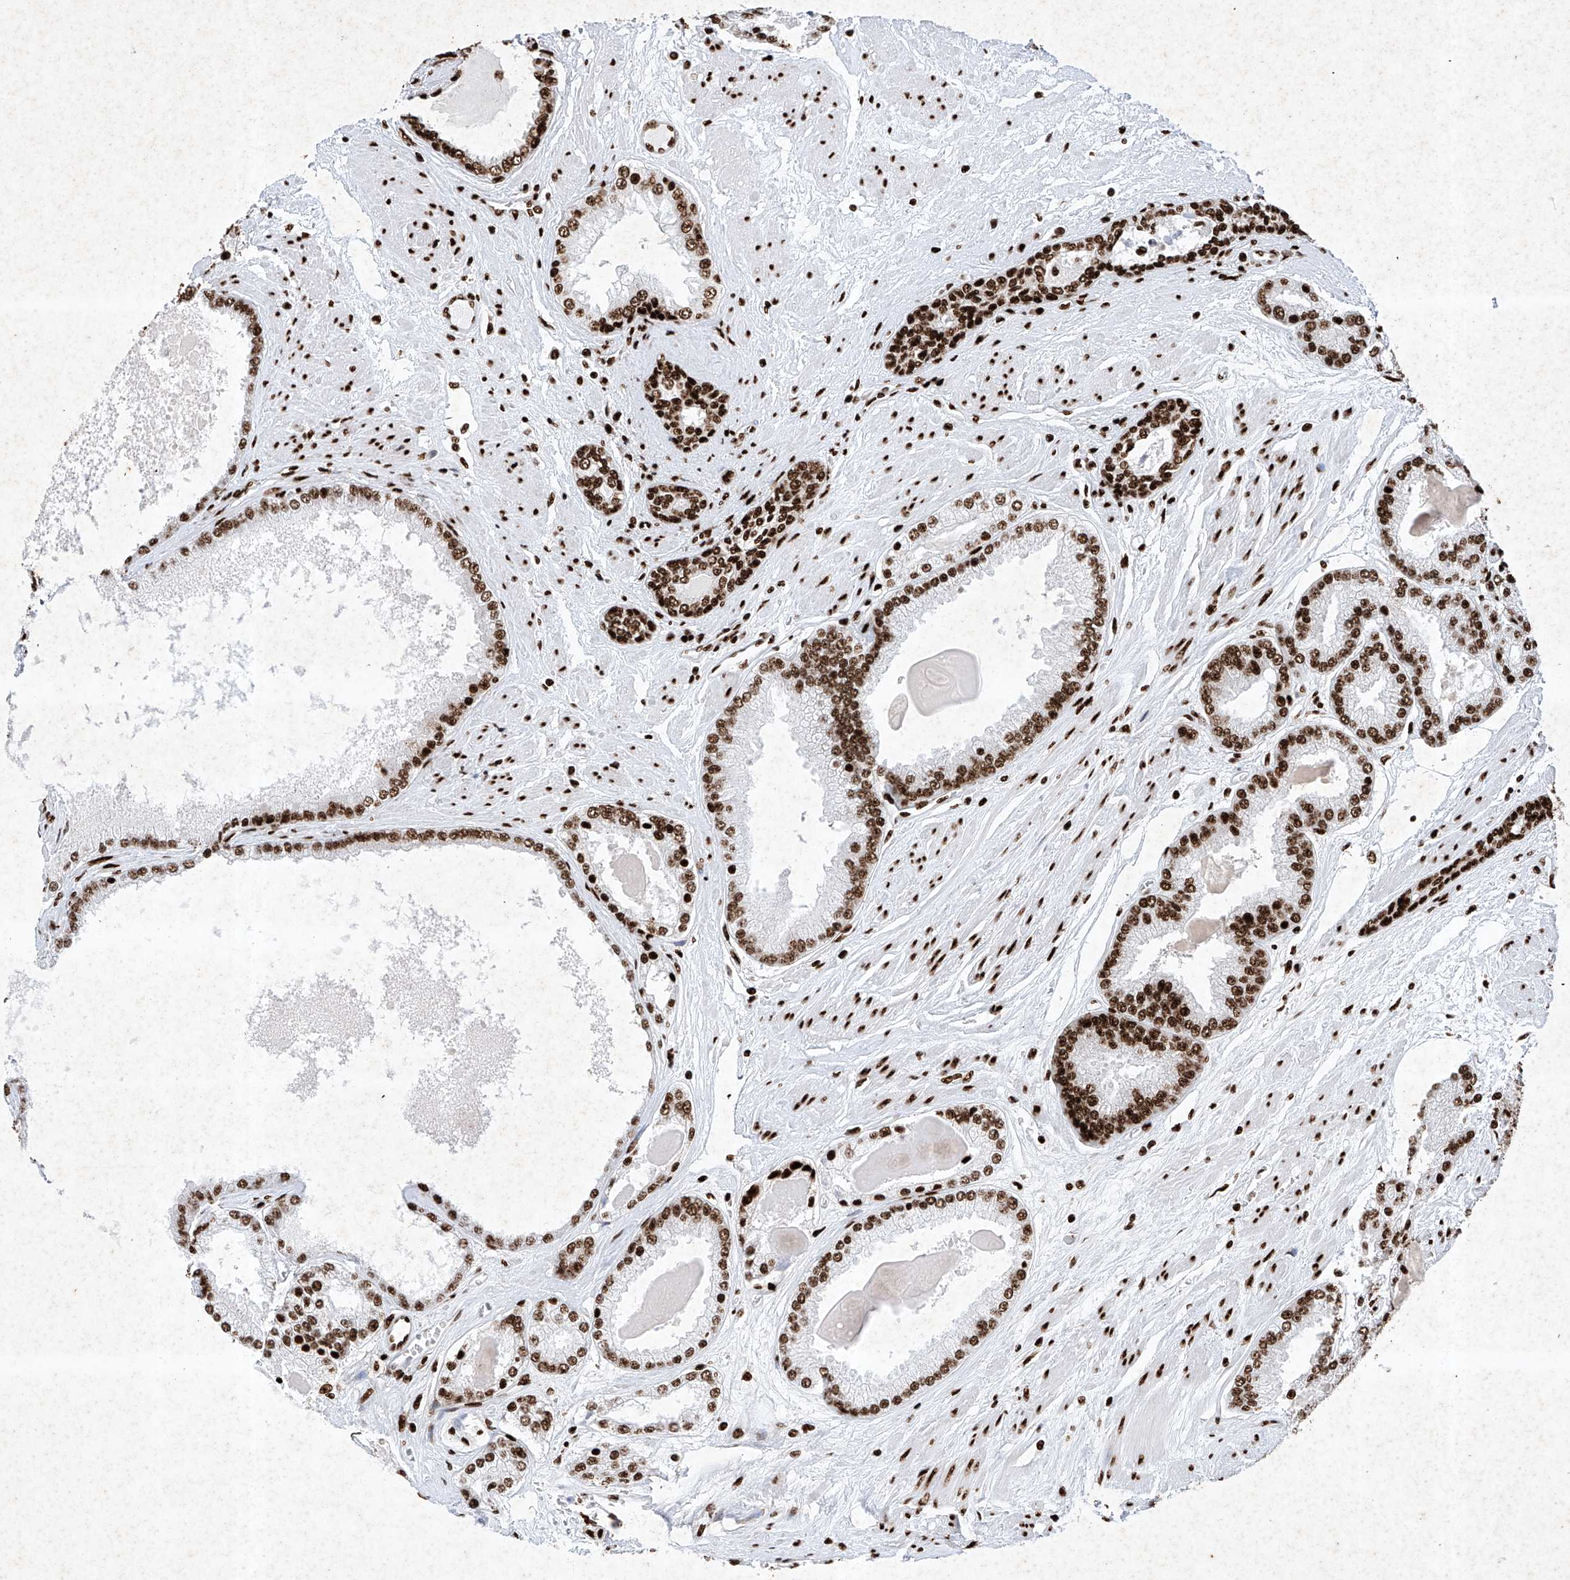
{"staining": {"intensity": "strong", "quantity": ">75%", "location": "nuclear"}, "tissue": "prostate cancer", "cell_type": "Tumor cells", "image_type": "cancer", "snomed": [{"axis": "morphology", "description": "Adenocarcinoma, High grade"}, {"axis": "topography", "description": "Prostate"}], "caption": "Tumor cells show high levels of strong nuclear expression in approximately >75% of cells in prostate cancer (high-grade adenocarcinoma). (DAB = brown stain, brightfield microscopy at high magnification).", "gene": "SRSF6", "patient": {"sex": "male", "age": 59}}